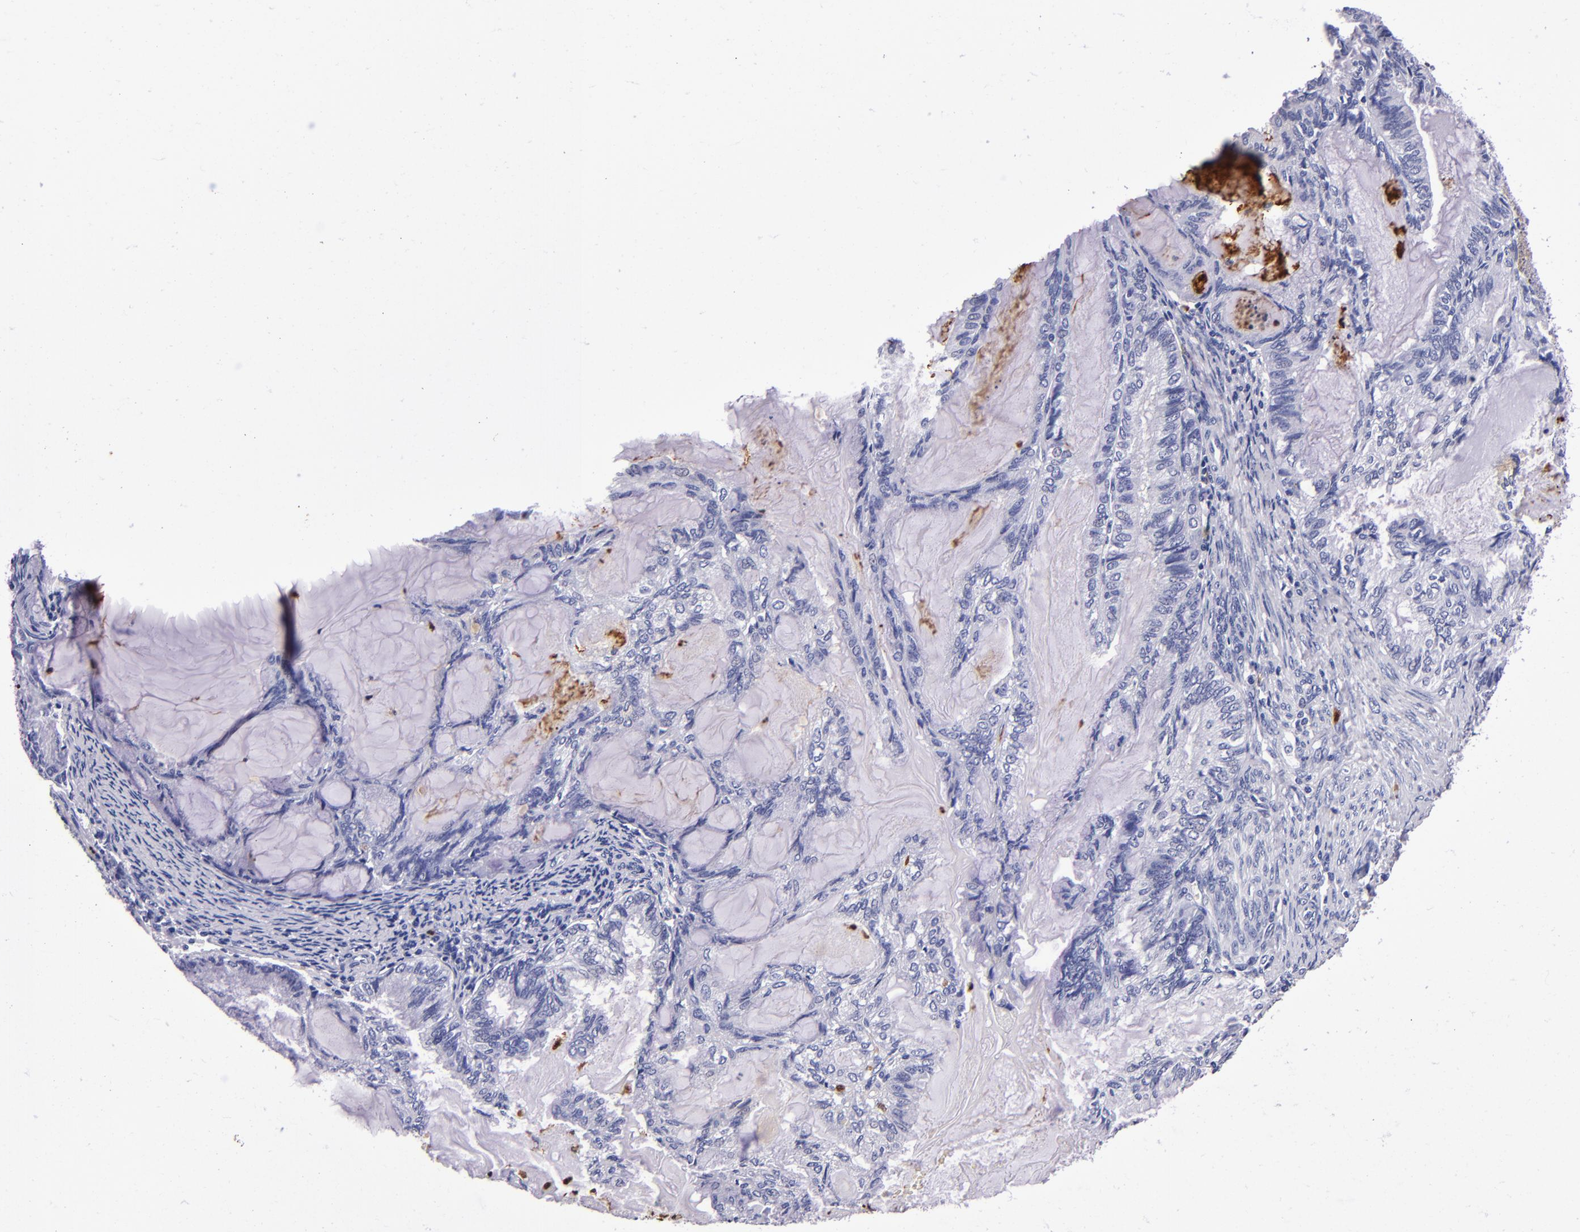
{"staining": {"intensity": "negative", "quantity": "none", "location": "none"}, "tissue": "endometrial cancer", "cell_type": "Tumor cells", "image_type": "cancer", "snomed": [{"axis": "morphology", "description": "Adenocarcinoma, NOS"}, {"axis": "topography", "description": "Endometrium"}], "caption": "Tumor cells are negative for brown protein staining in adenocarcinoma (endometrial).", "gene": "S100A8", "patient": {"sex": "female", "age": 86}}